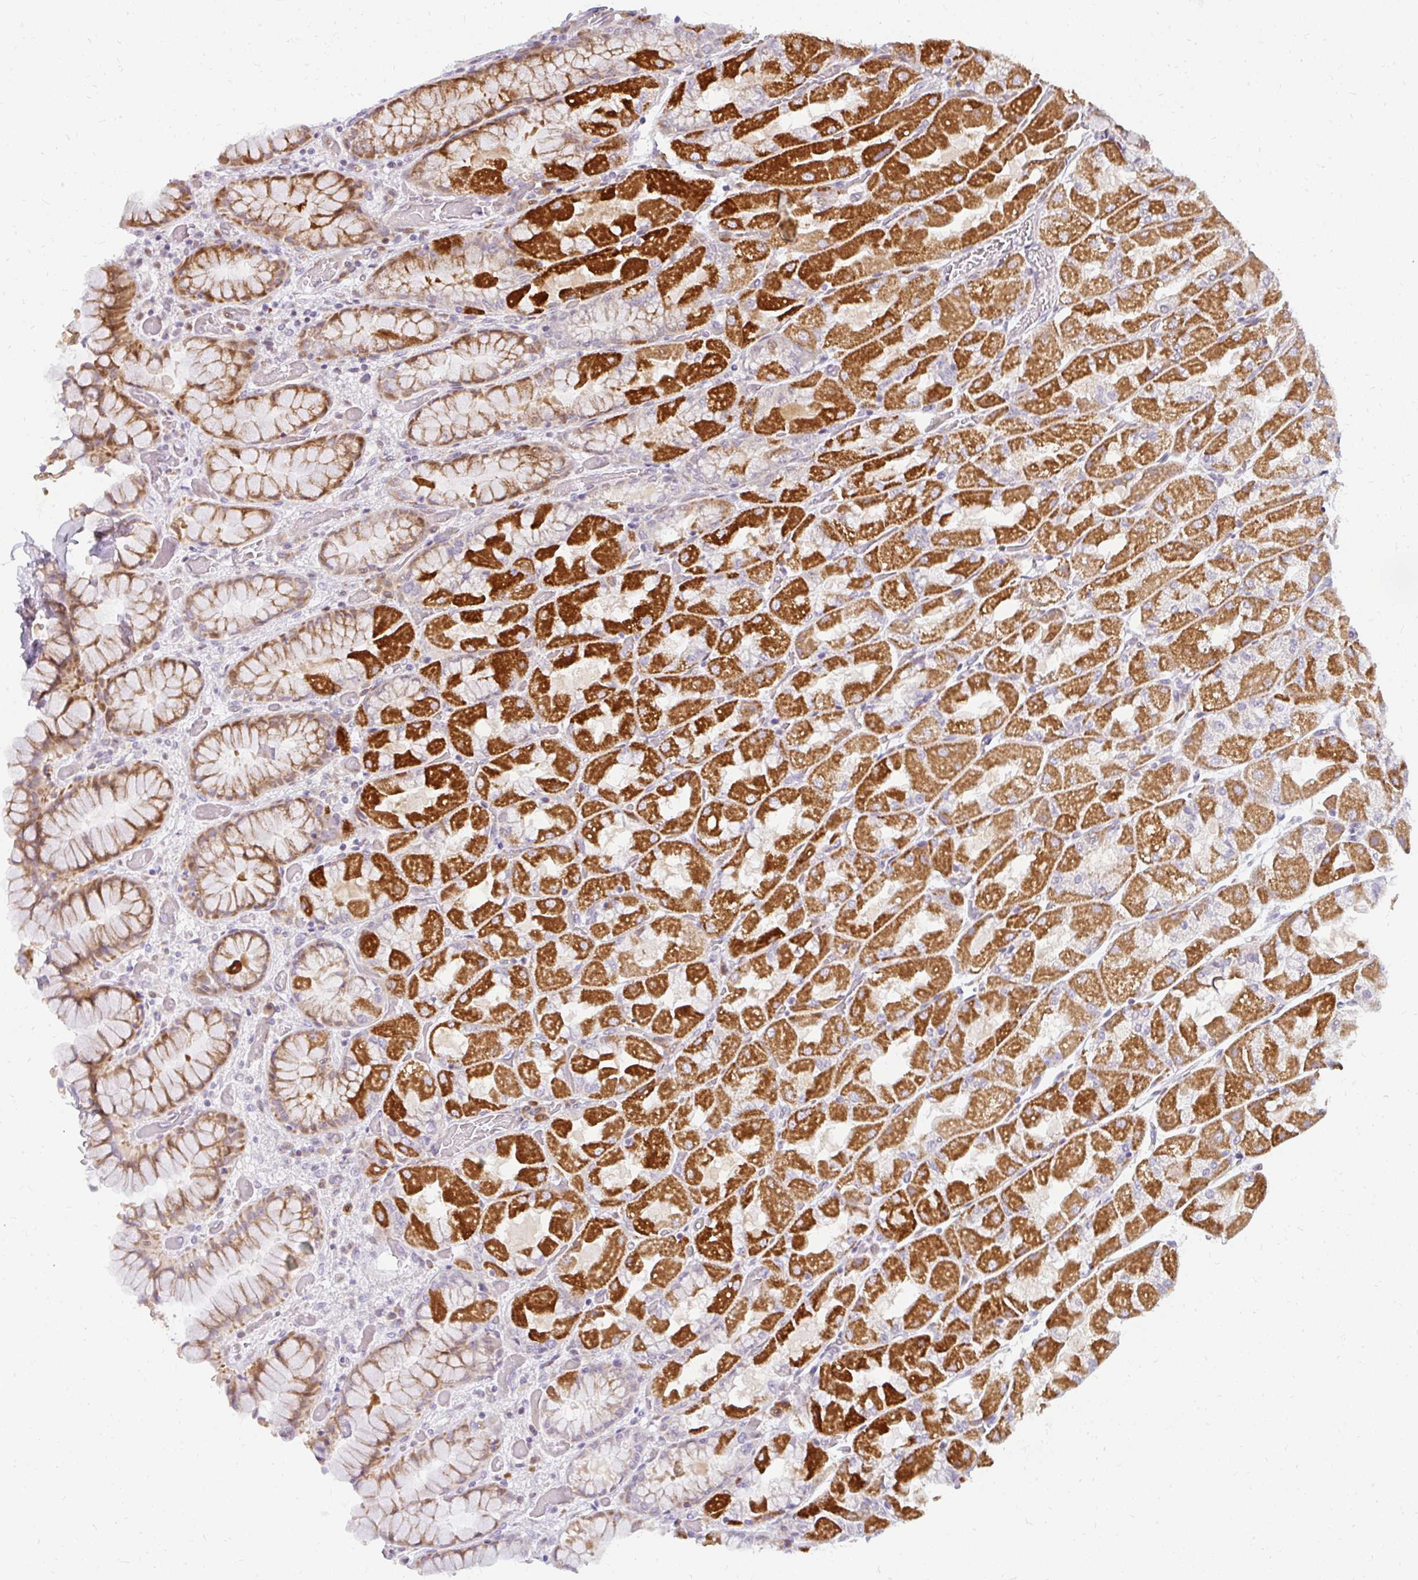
{"staining": {"intensity": "strong", "quantity": ">75%", "location": "cytoplasmic/membranous"}, "tissue": "stomach", "cell_type": "Glandular cells", "image_type": "normal", "snomed": [{"axis": "morphology", "description": "Normal tissue, NOS"}, {"axis": "topography", "description": "Stomach"}], "caption": "IHC (DAB) staining of unremarkable human stomach demonstrates strong cytoplasmic/membranous protein expression in approximately >75% of glandular cells.", "gene": "PLA2G5", "patient": {"sex": "female", "age": 61}}